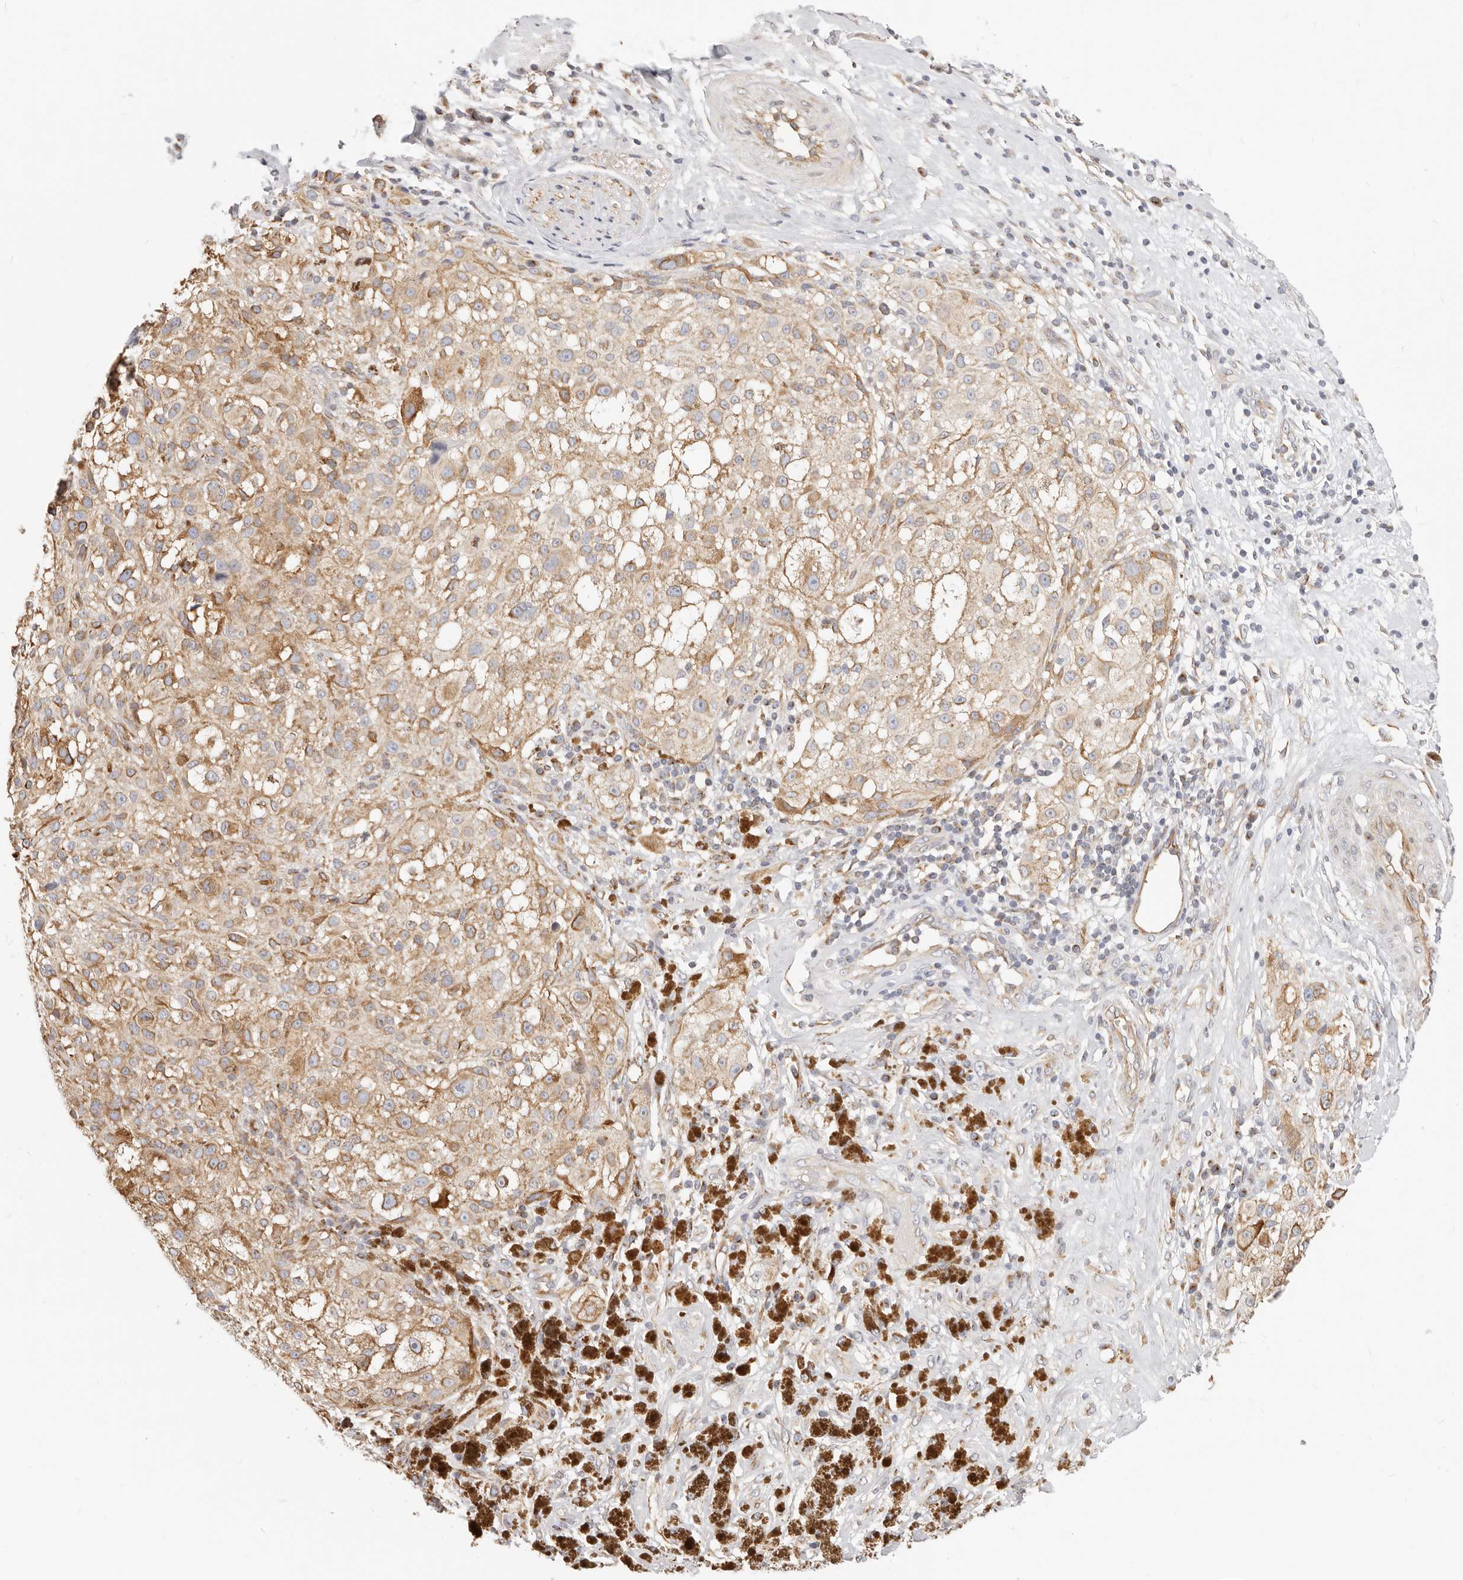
{"staining": {"intensity": "moderate", "quantity": ">75%", "location": "cytoplasmic/membranous"}, "tissue": "melanoma", "cell_type": "Tumor cells", "image_type": "cancer", "snomed": [{"axis": "morphology", "description": "Necrosis, NOS"}, {"axis": "morphology", "description": "Malignant melanoma, NOS"}, {"axis": "topography", "description": "Skin"}], "caption": "This photomicrograph reveals immunohistochemistry (IHC) staining of malignant melanoma, with medium moderate cytoplasmic/membranous positivity in approximately >75% of tumor cells.", "gene": "DTNBP1", "patient": {"sex": "female", "age": 87}}